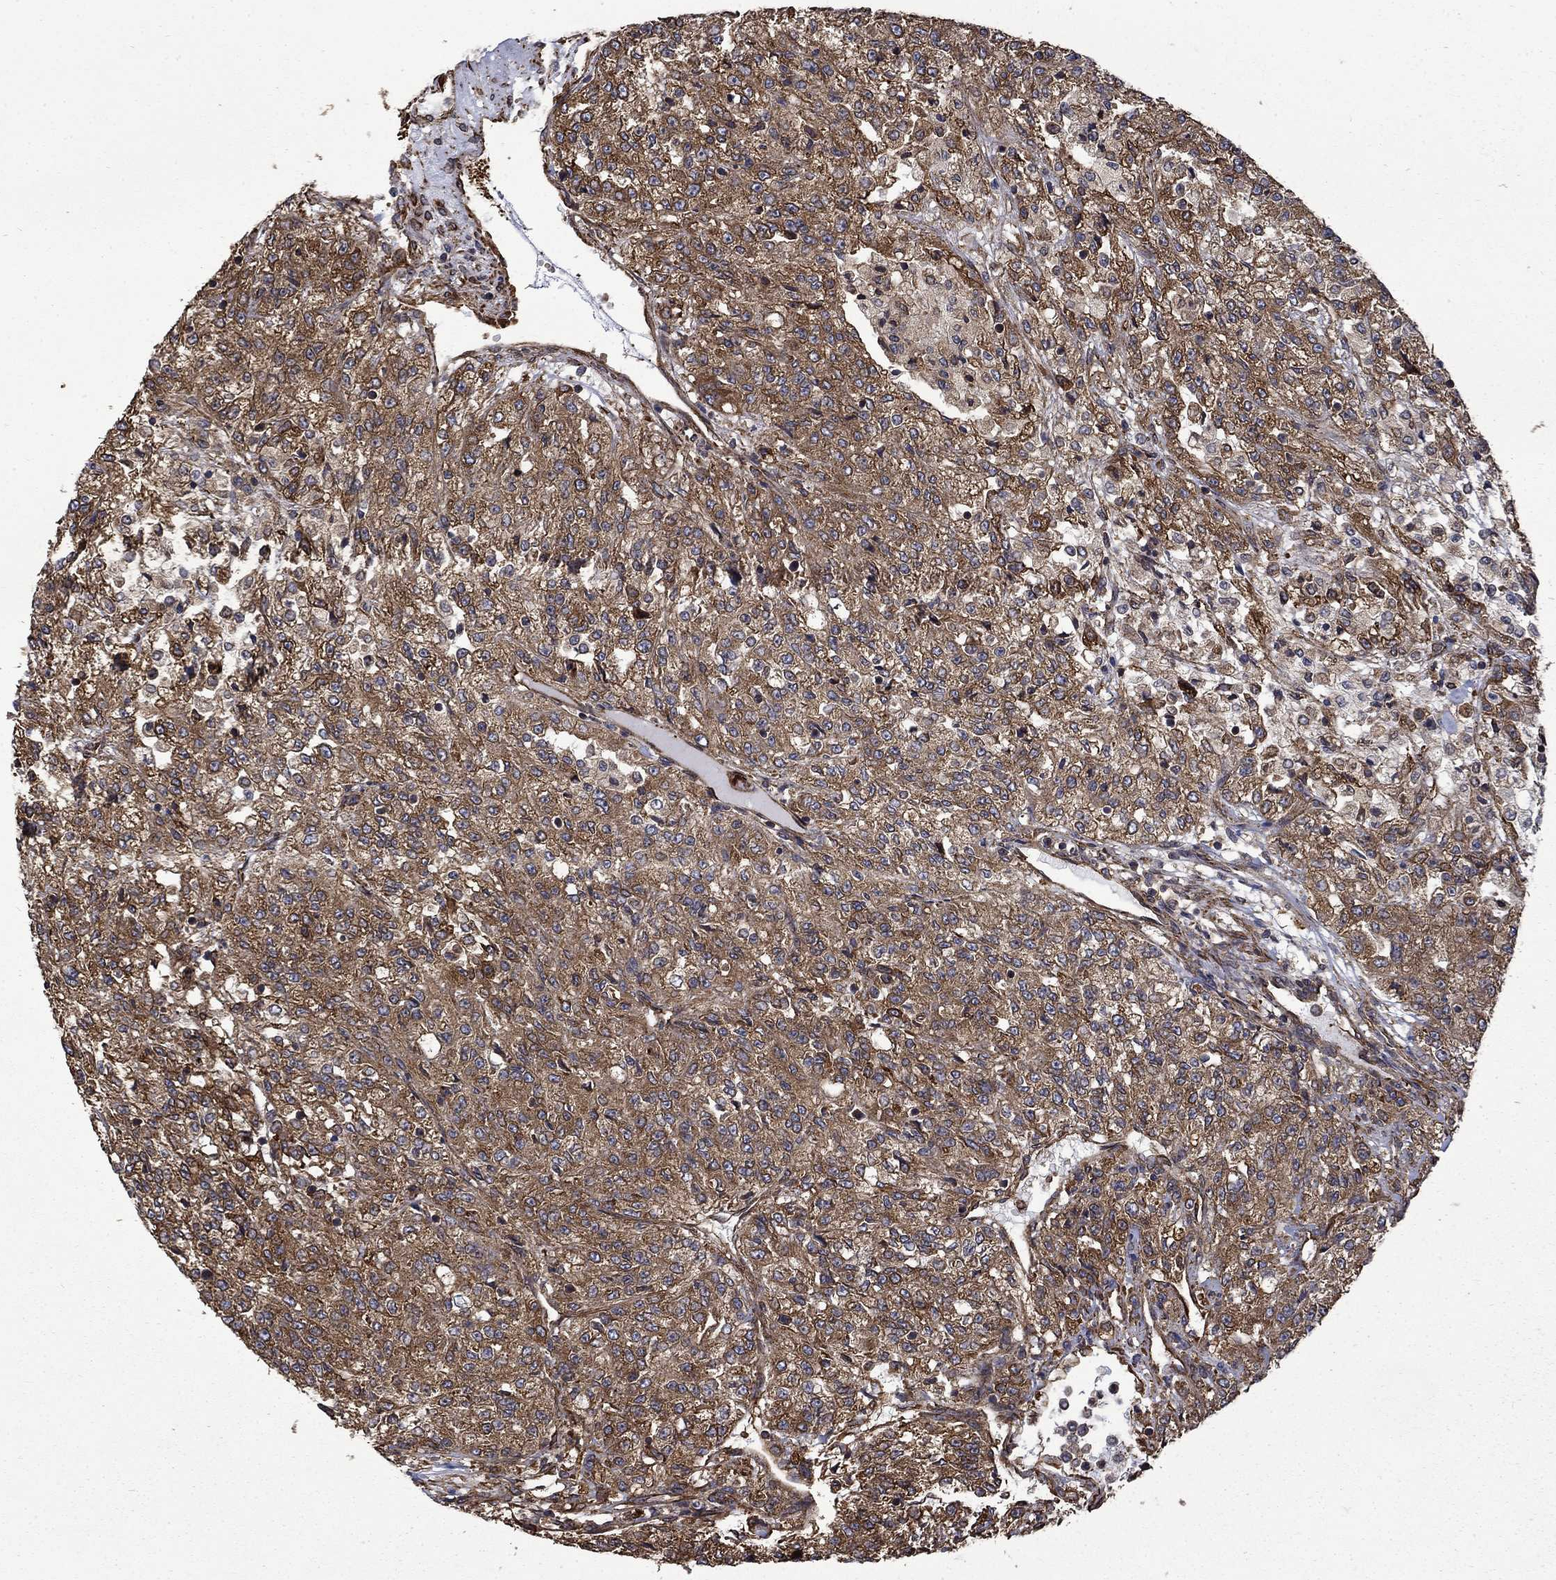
{"staining": {"intensity": "strong", "quantity": "25%-75%", "location": "cytoplasmic/membranous"}, "tissue": "renal cancer", "cell_type": "Tumor cells", "image_type": "cancer", "snomed": [{"axis": "morphology", "description": "Adenocarcinoma, NOS"}, {"axis": "topography", "description": "Kidney"}], "caption": "Protein expression analysis of renal cancer (adenocarcinoma) exhibits strong cytoplasmic/membranous staining in about 25%-75% of tumor cells.", "gene": "CUTC", "patient": {"sex": "female", "age": 63}}